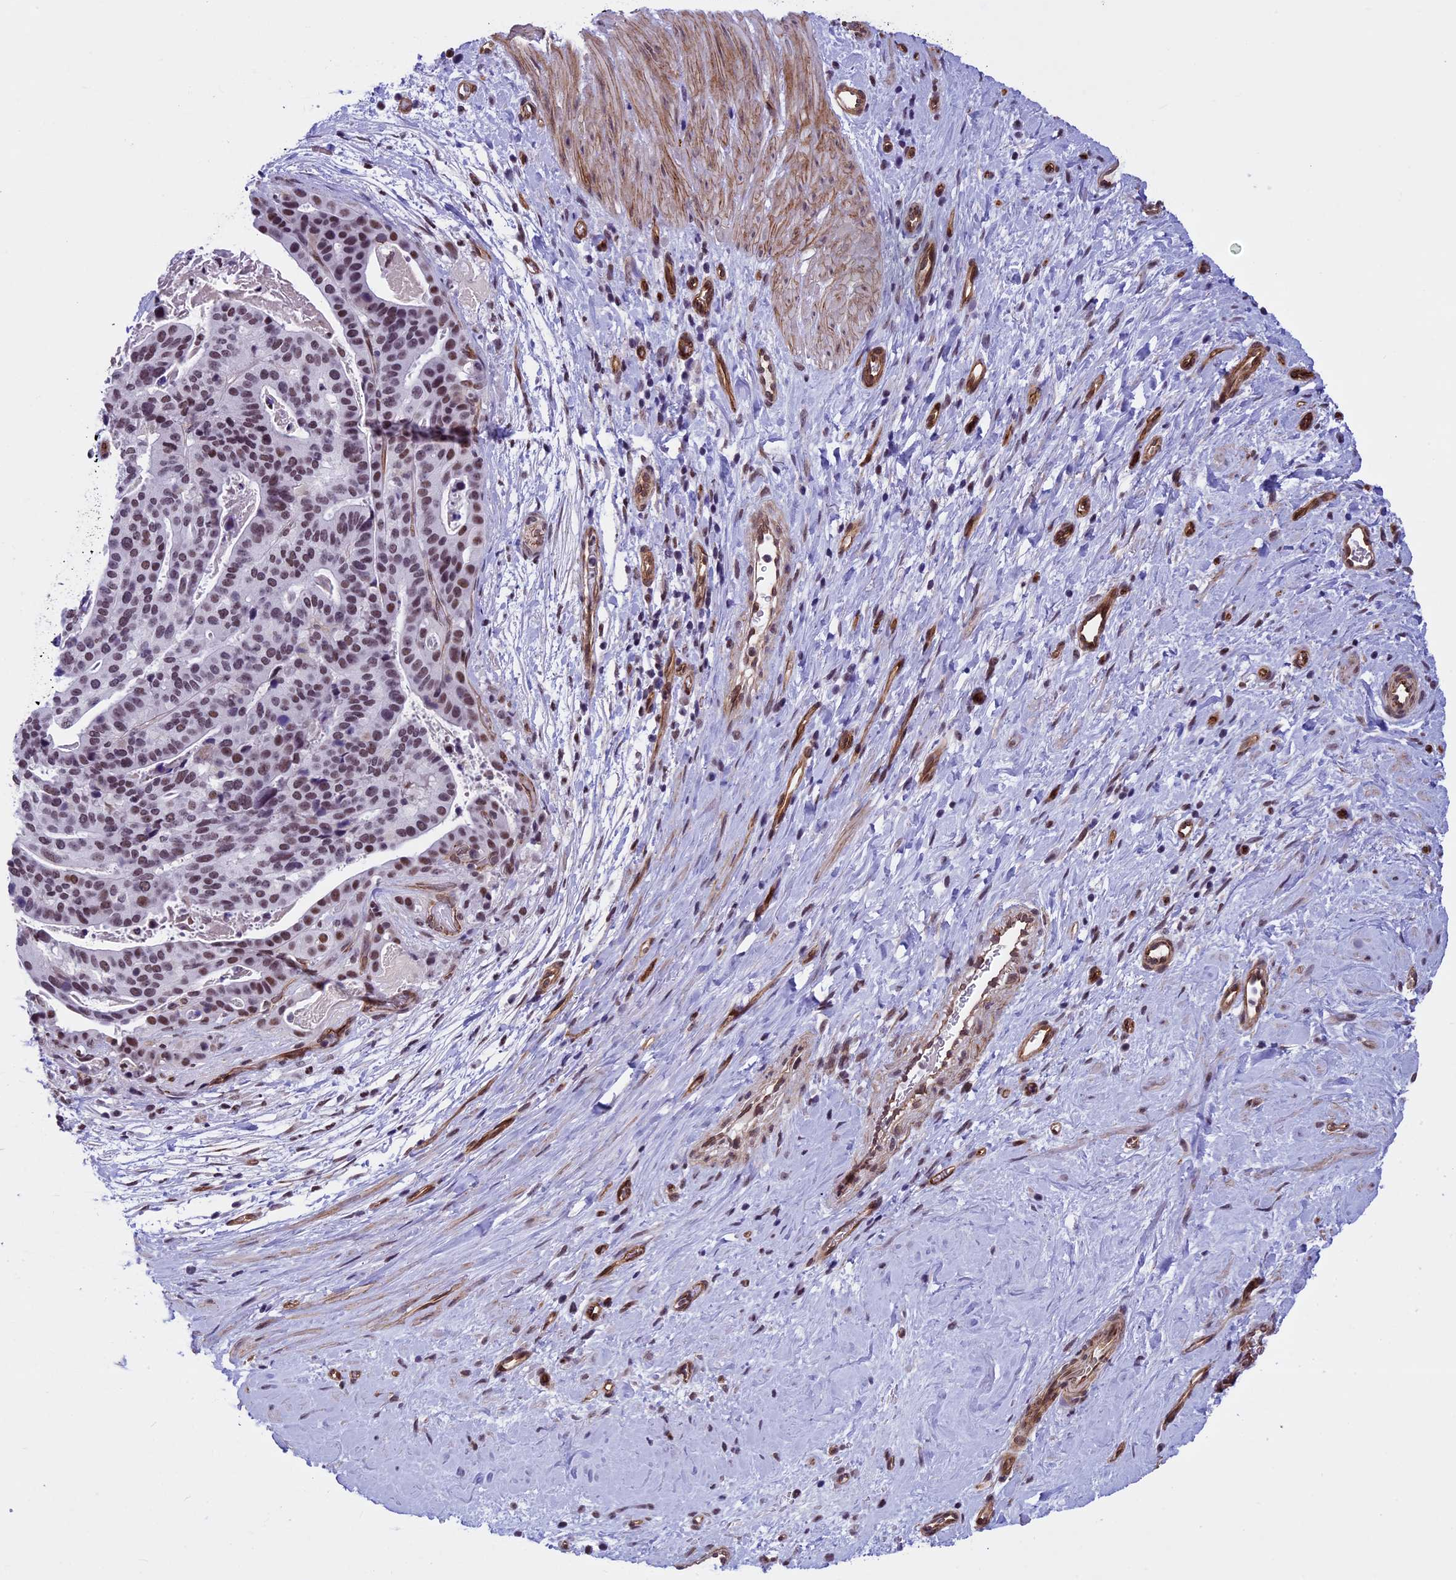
{"staining": {"intensity": "moderate", "quantity": ">75%", "location": "nuclear"}, "tissue": "stomach cancer", "cell_type": "Tumor cells", "image_type": "cancer", "snomed": [{"axis": "morphology", "description": "Adenocarcinoma, NOS"}, {"axis": "topography", "description": "Stomach"}], "caption": "IHC (DAB) staining of human stomach cancer (adenocarcinoma) reveals moderate nuclear protein staining in approximately >75% of tumor cells. (DAB (3,3'-diaminobenzidine) IHC, brown staining for protein, blue staining for nuclei).", "gene": "NIPBL", "patient": {"sex": "male", "age": 48}}